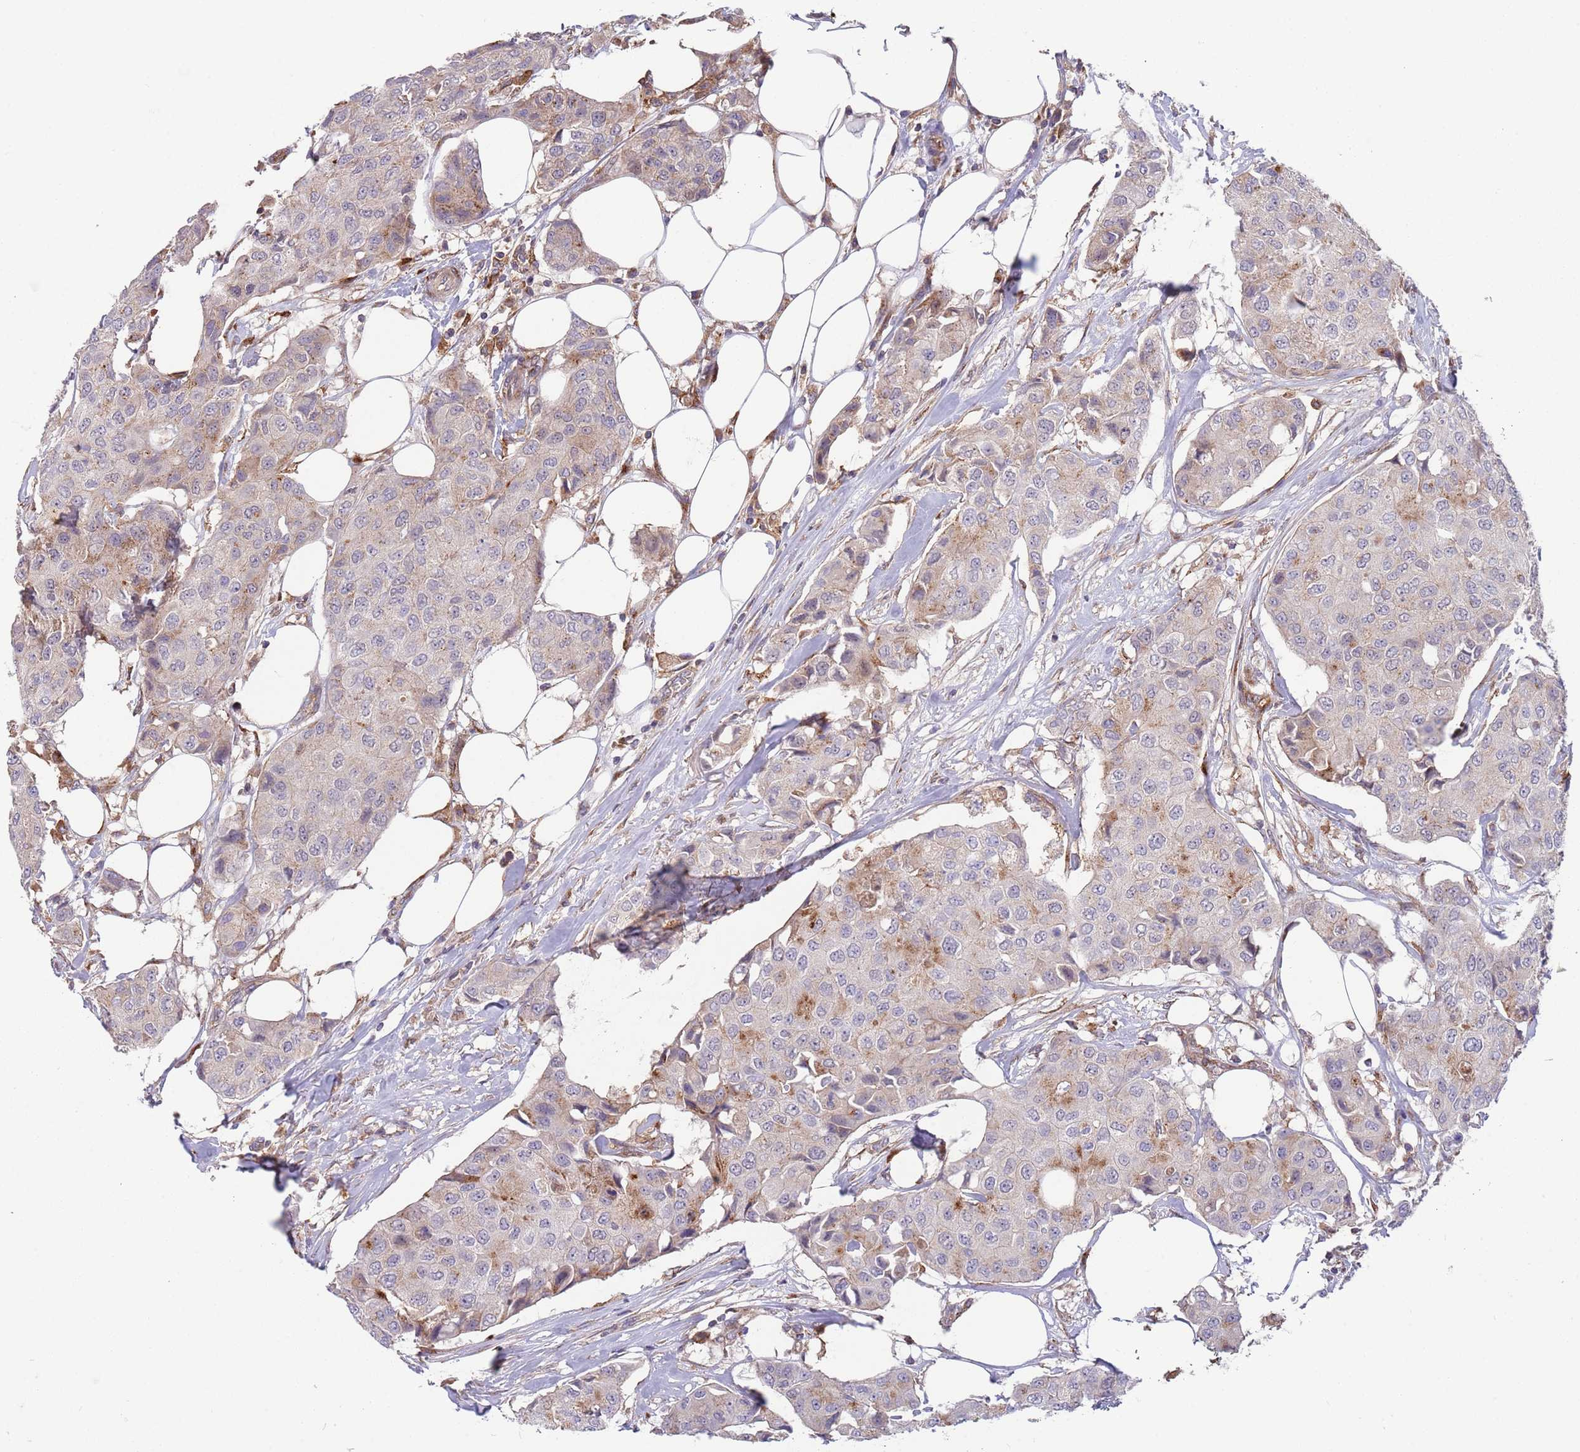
{"staining": {"intensity": "moderate", "quantity": "<25%", "location": "cytoplasmic/membranous"}, "tissue": "breast cancer", "cell_type": "Tumor cells", "image_type": "cancer", "snomed": [{"axis": "morphology", "description": "Duct carcinoma"}, {"axis": "topography", "description": "Breast"}], "caption": "DAB (3,3'-diaminobenzidine) immunohistochemical staining of human breast invasive ductal carcinoma reveals moderate cytoplasmic/membranous protein staining in about <25% of tumor cells.", "gene": "BTBD7", "patient": {"sex": "female", "age": 80}}